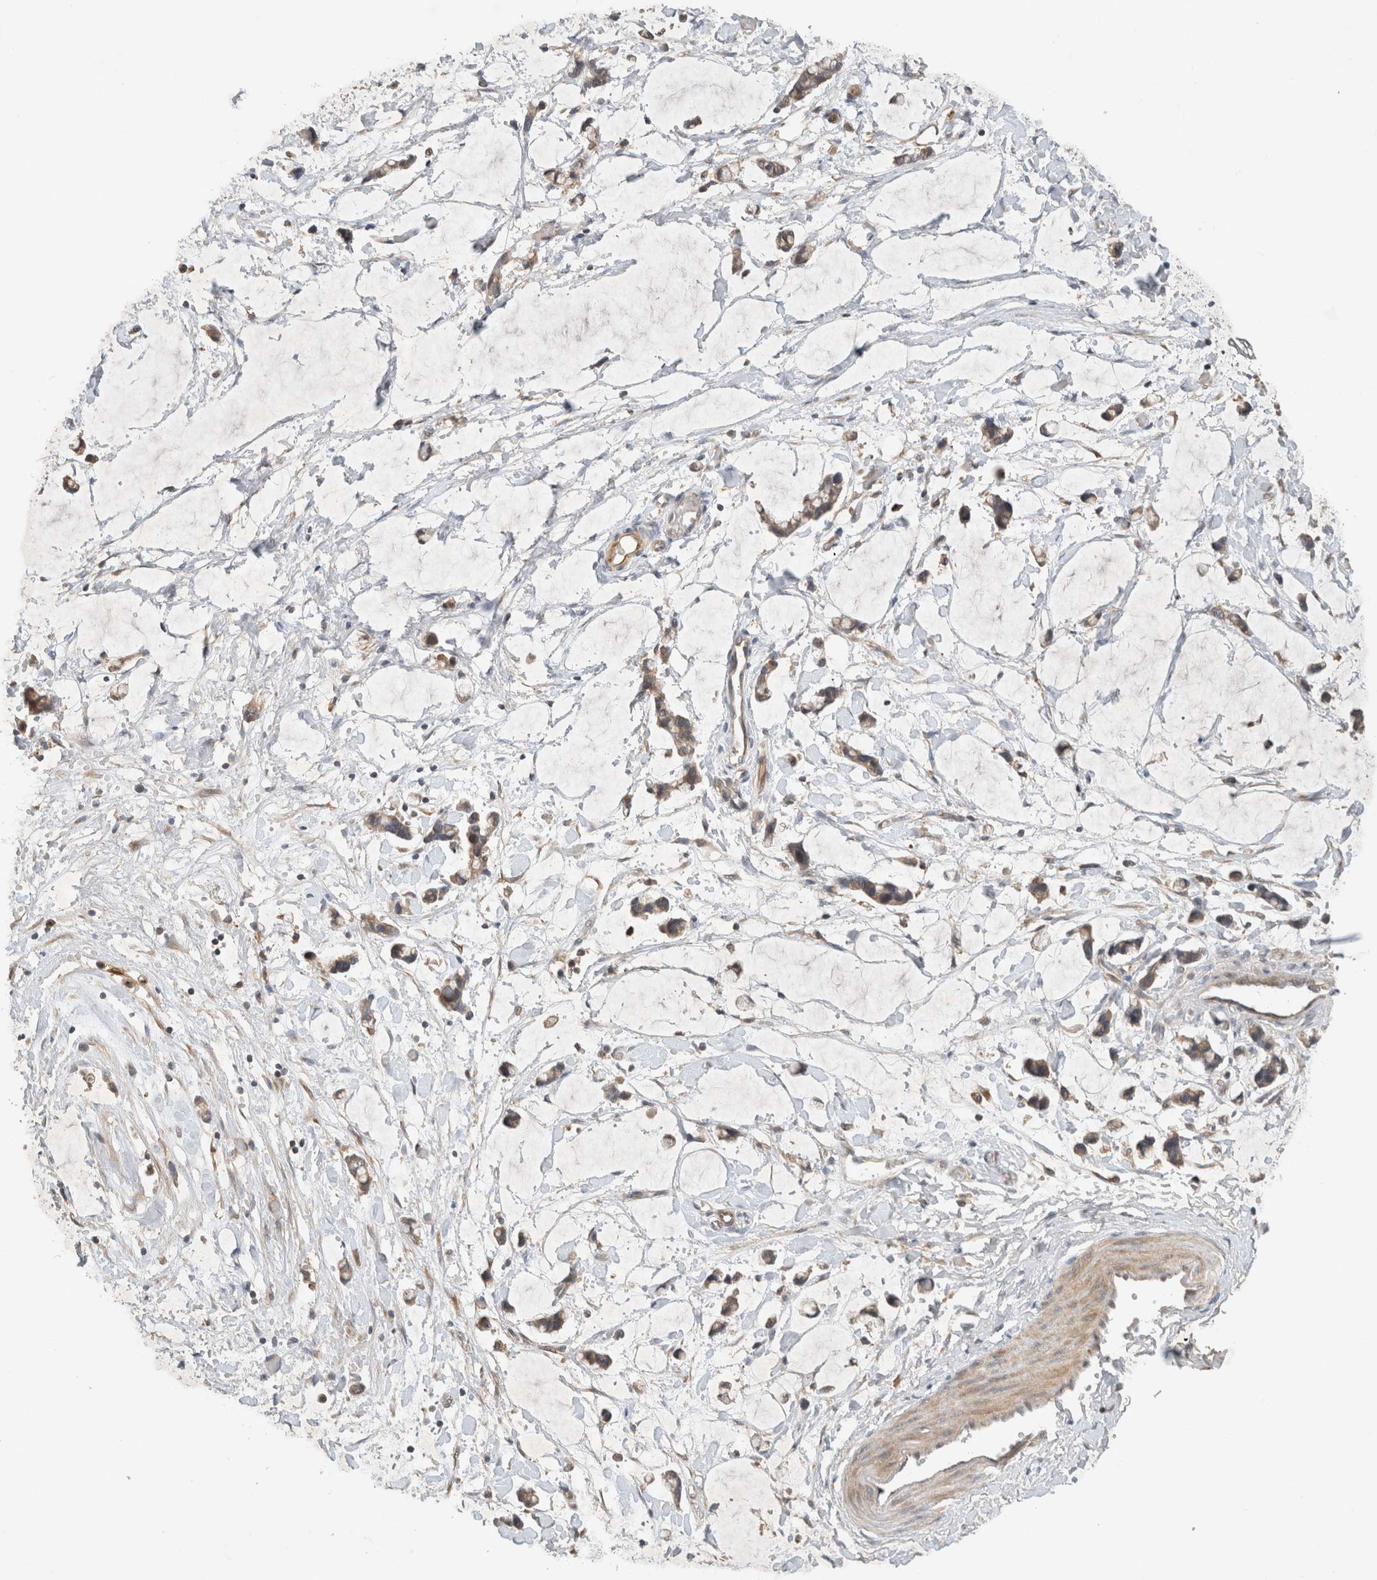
{"staining": {"intensity": "weak", "quantity": "<25%", "location": "cytoplasmic/membranous"}, "tissue": "adipose tissue", "cell_type": "Adipocytes", "image_type": "normal", "snomed": [{"axis": "morphology", "description": "Normal tissue, NOS"}, {"axis": "morphology", "description": "Adenocarcinoma, NOS"}, {"axis": "topography", "description": "Colon"}, {"axis": "topography", "description": "Peripheral nerve tissue"}], "caption": "The image exhibits no staining of adipocytes in normal adipose tissue.", "gene": "ARMC9", "patient": {"sex": "male", "age": 14}}